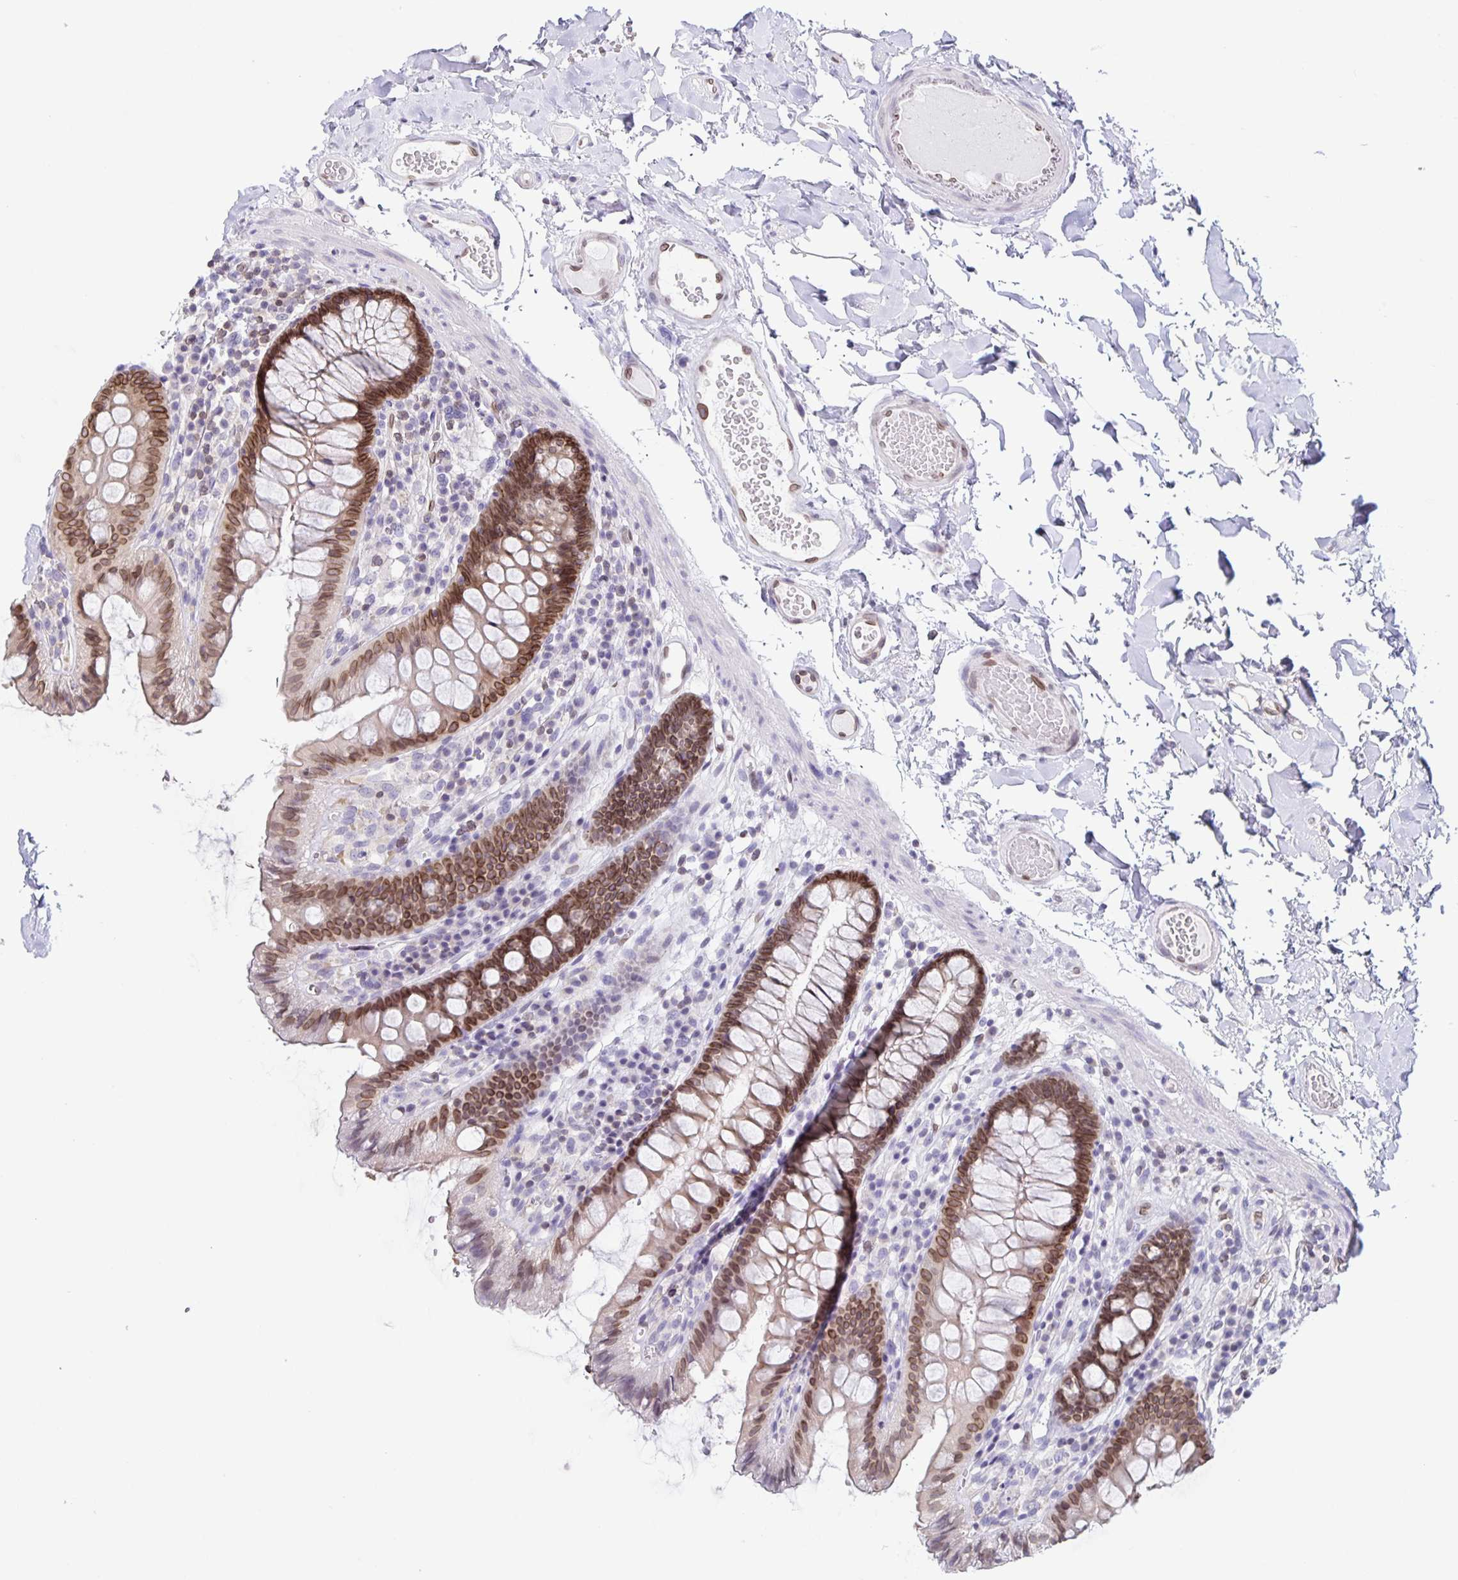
{"staining": {"intensity": "moderate", "quantity": ">75%", "location": "cytoplasmic/membranous,nuclear"}, "tissue": "colon", "cell_type": "Endothelial cells", "image_type": "normal", "snomed": [{"axis": "morphology", "description": "Normal tissue, NOS"}, {"axis": "topography", "description": "Colon"}], "caption": "IHC image of unremarkable colon: human colon stained using immunohistochemistry reveals medium levels of moderate protein expression localized specifically in the cytoplasmic/membranous,nuclear of endothelial cells, appearing as a cytoplasmic/membranous,nuclear brown color.", "gene": "SYNE2", "patient": {"sex": "male", "age": 84}}